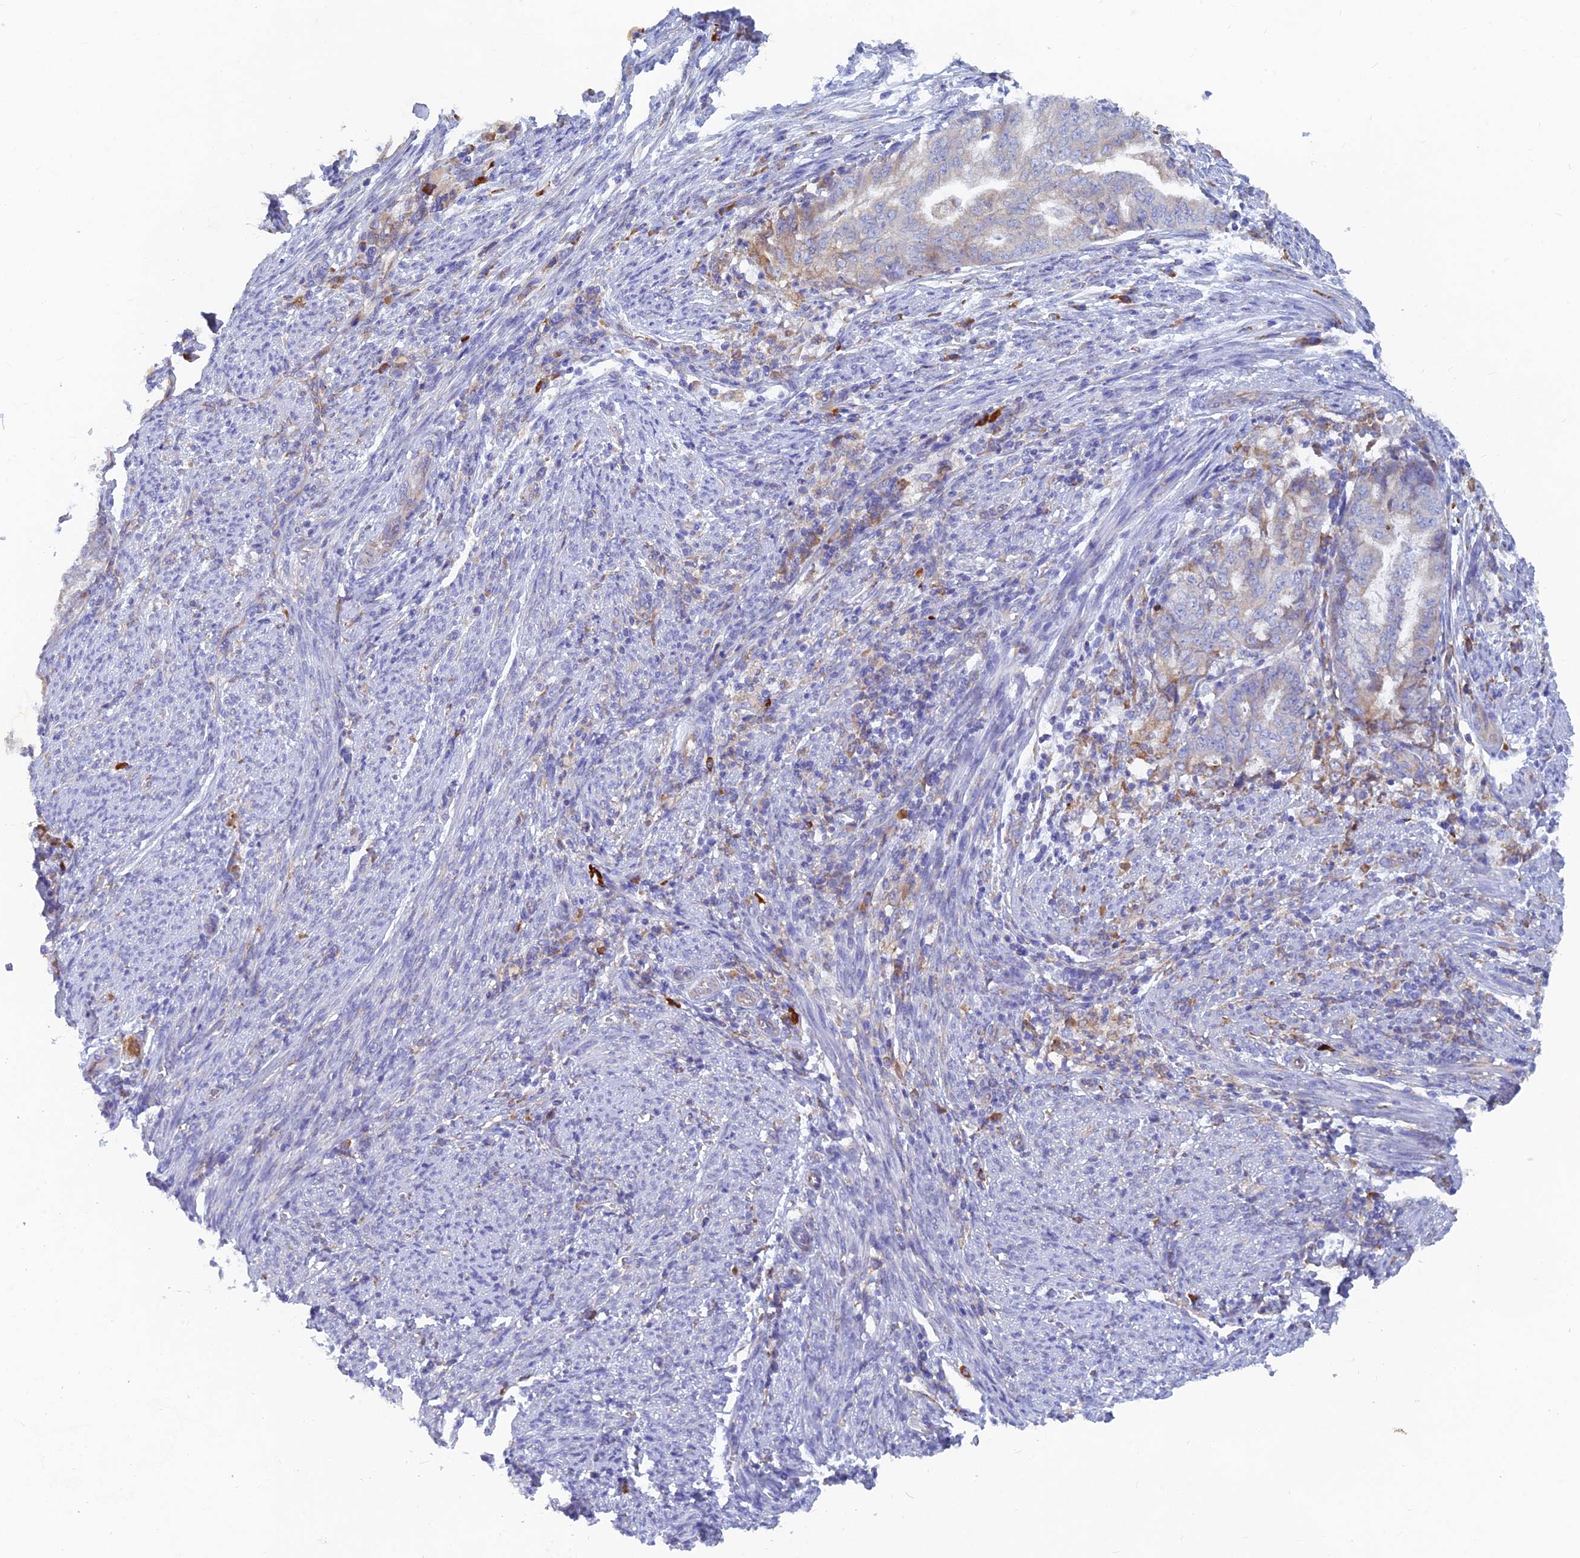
{"staining": {"intensity": "moderate", "quantity": "<25%", "location": "cytoplasmic/membranous"}, "tissue": "endometrial cancer", "cell_type": "Tumor cells", "image_type": "cancer", "snomed": [{"axis": "morphology", "description": "Adenocarcinoma, NOS"}, {"axis": "topography", "description": "Endometrium"}], "caption": "Immunohistochemical staining of human endometrial cancer (adenocarcinoma) reveals moderate cytoplasmic/membranous protein positivity in approximately <25% of tumor cells.", "gene": "WDR35", "patient": {"sex": "female", "age": 79}}